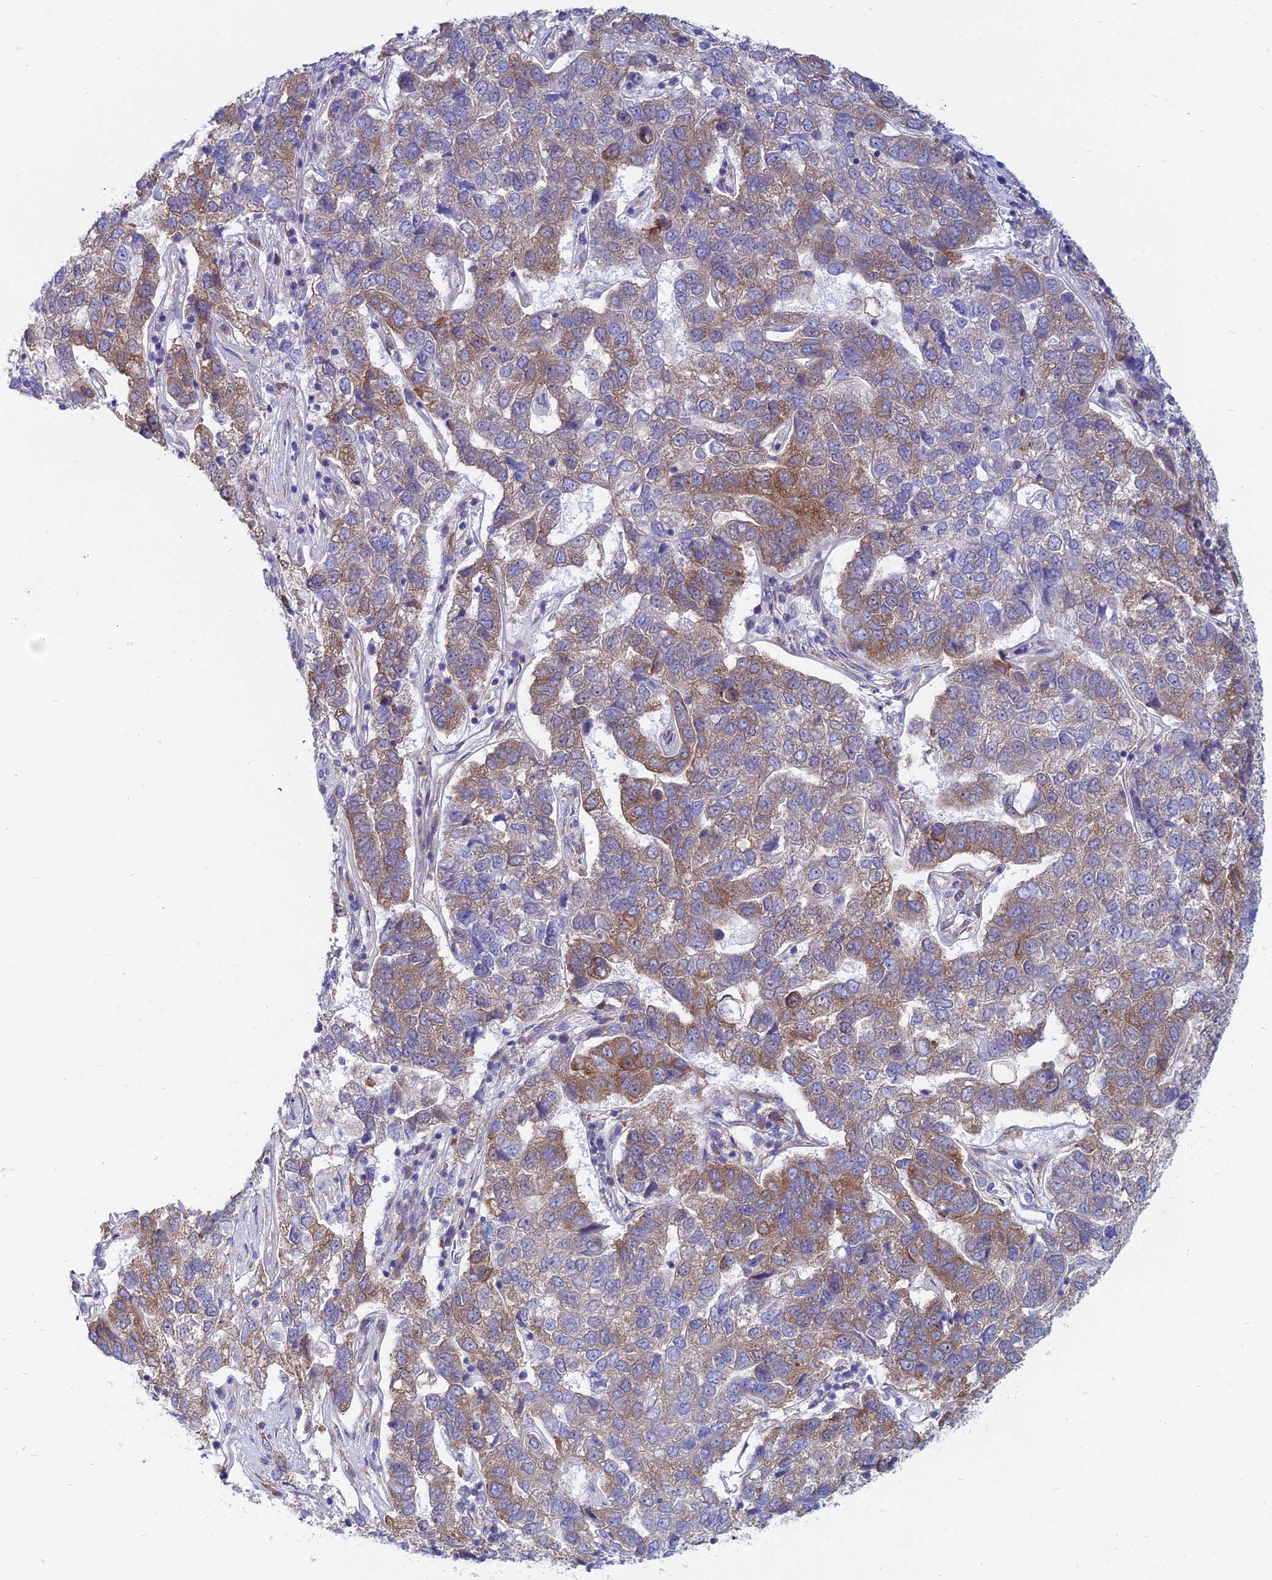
{"staining": {"intensity": "moderate", "quantity": "25%-75%", "location": "cytoplasmic/membranous"}, "tissue": "pancreatic cancer", "cell_type": "Tumor cells", "image_type": "cancer", "snomed": [{"axis": "morphology", "description": "Adenocarcinoma, NOS"}, {"axis": "topography", "description": "Pancreas"}], "caption": "Human pancreatic cancer (adenocarcinoma) stained with a brown dye reveals moderate cytoplasmic/membranous positive positivity in about 25%-75% of tumor cells.", "gene": "TXLNA", "patient": {"sex": "female", "age": 61}}